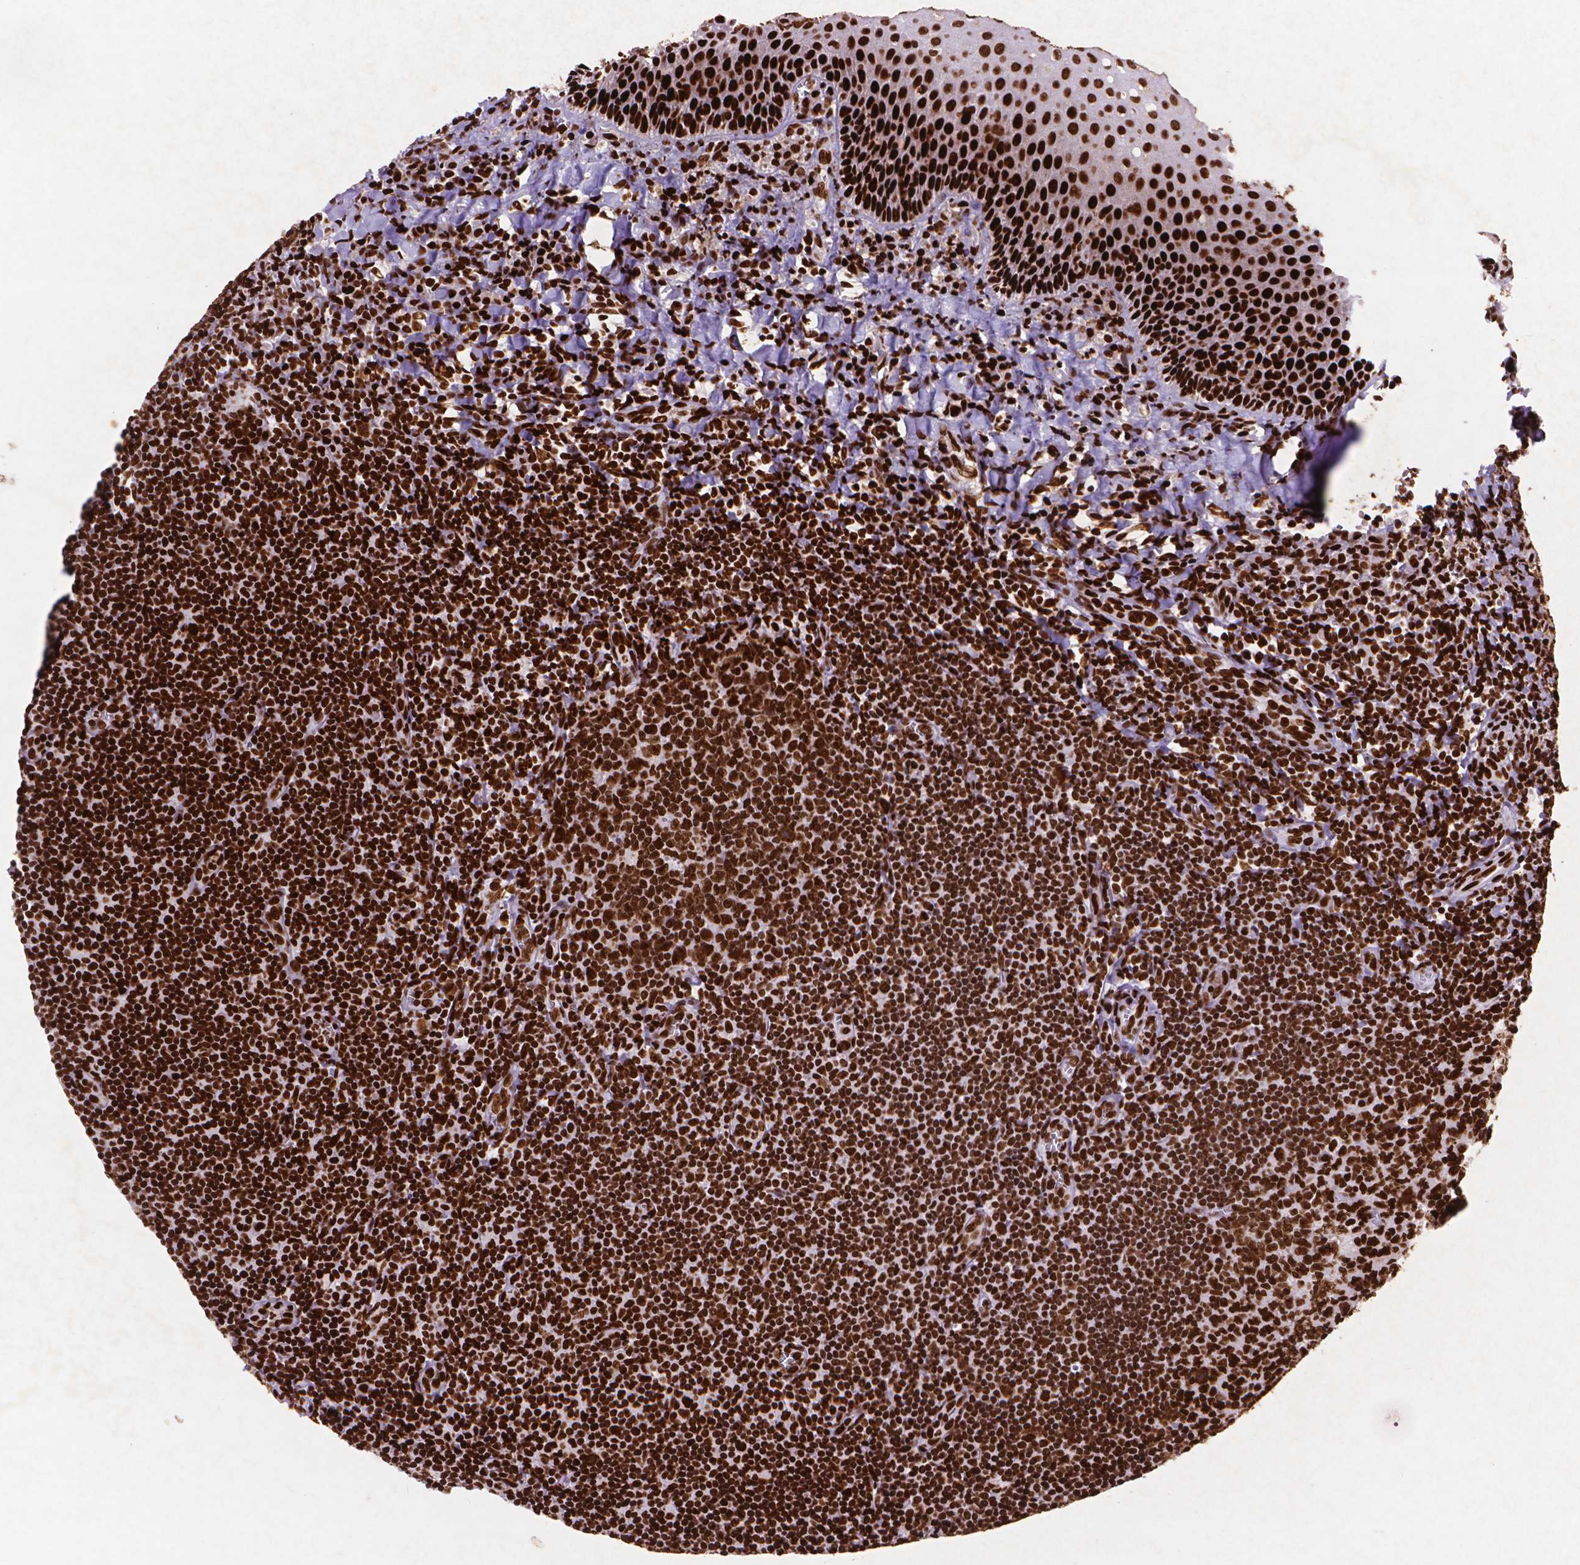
{"staining": {"intensity": "strong", "quantity": ">75%", "location": "nuclear"}, "tissue": "tonsil", "cell_type": "Germinal center cells", "image_type": "normal", "snomed": [{"axis": "morphology", "description": "Normal tissue, NOS"}, {"axis": "morphology", "description": "Inflammation, NOS"}, {"axis": "topography", "description": "Tonsil"}], "caption": "Brown immunohistochemical staining in unremarkable tonsil reveals strong nuclear expression in about >75% of germinal center cells. The staining was performed using DAB to visualize the protein expression in brown, while the nuclei were stained in blue with hematoxylin (Magnification: 20x).", "gene": "CITED2", "patient": {"sex": "female", "age": 31}}